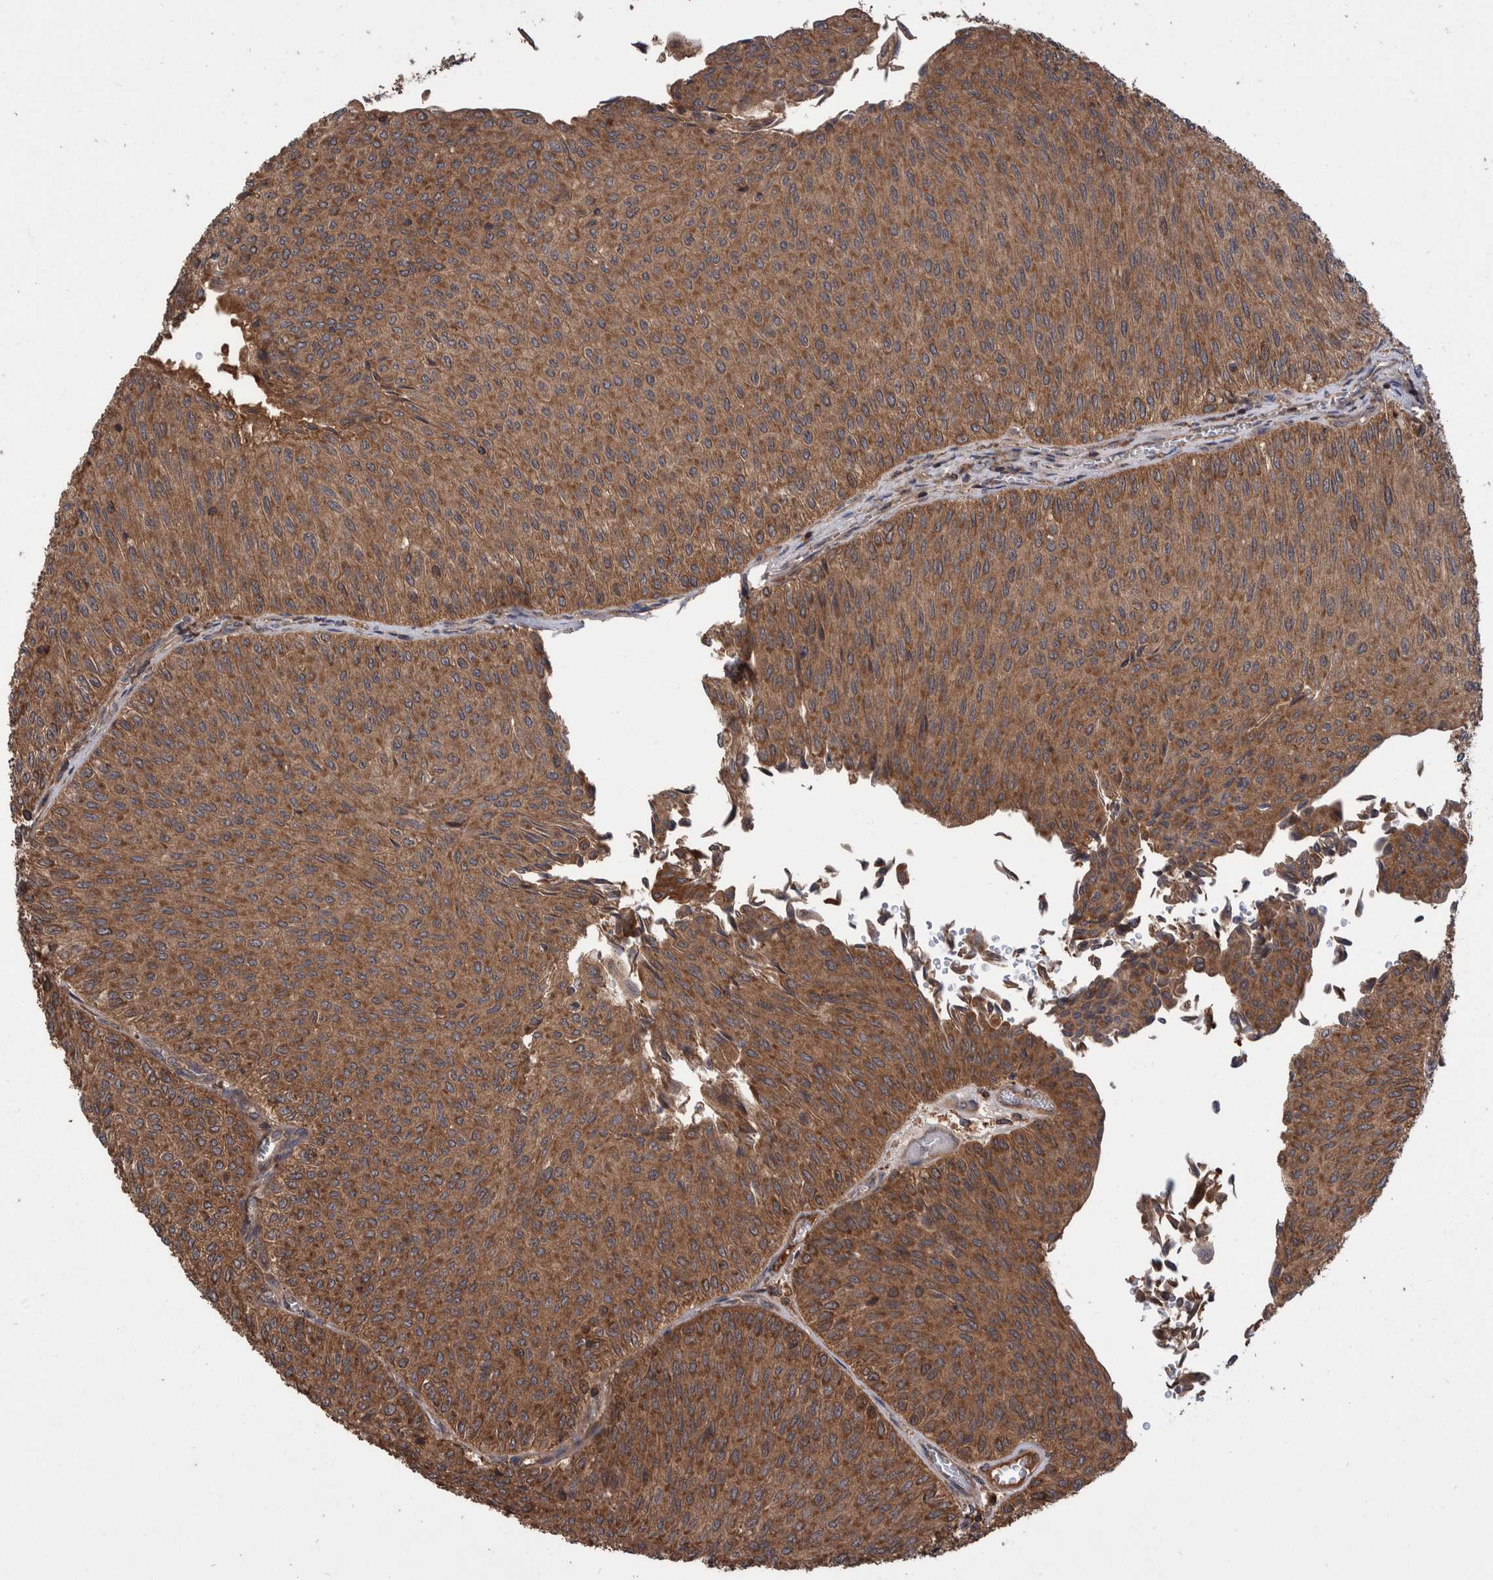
{"staining": {"intensity": "moderate", "quantity": ">75%", "location": "cytoplasmic/membranous"}, "tissue": "urothelial cancer", "cell_type": "Tumor cells", "image_type": "cancer", "snomed": [{"axis": "morphology", "description": "Urothelial carcinoma, Low grade"}, {"axis": "topography", "description": "Urinary bladder"}], "caption": "Tumor cells exhibit medium levels of moderate cytoplasmic/membranous positivity in about >75% of cells in urothelial cancer.", "gene": "VBP1", "patient": {"sex": "male", "age": 78}}